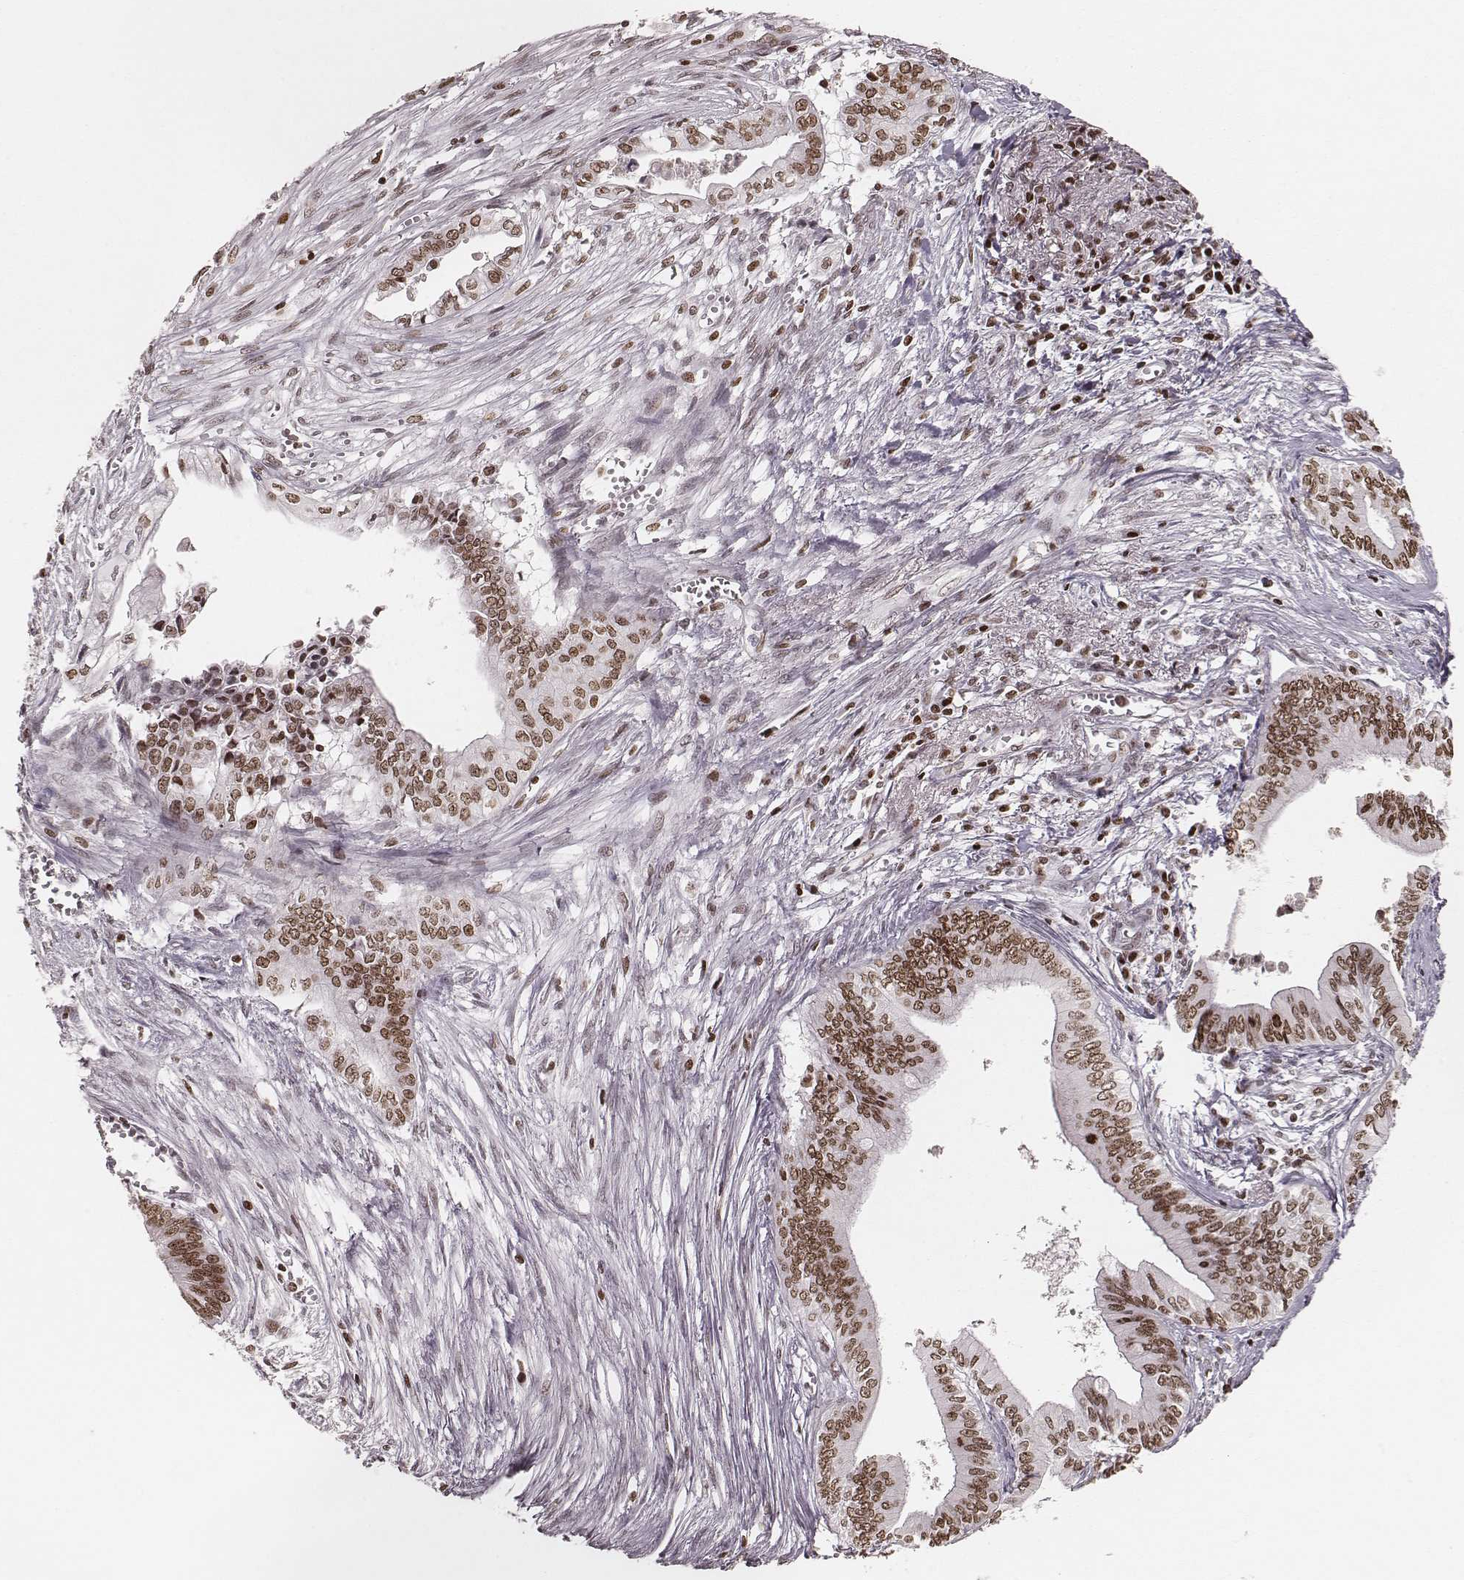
{"staining": {"intensity": "moderate", "quantity": ">75%", "location": "nuclear"}, "tissue": "pancreatic cancer", "cell_type": "Tumor cells", "image_type": "cancer", "snomed": [{"axis": "morphology", "description": "Adenocarcinoma, NOS"}, {"axis": "topography", "description": "Pancreas"}], "caption": "DAB immunohistochemical staining of pancreatic cancer demonstrates moderate nuclear protein positivity in about >75% of tumor cells.", "gene": "PARP1", "patient": {"sex": "female", "age": 61}}